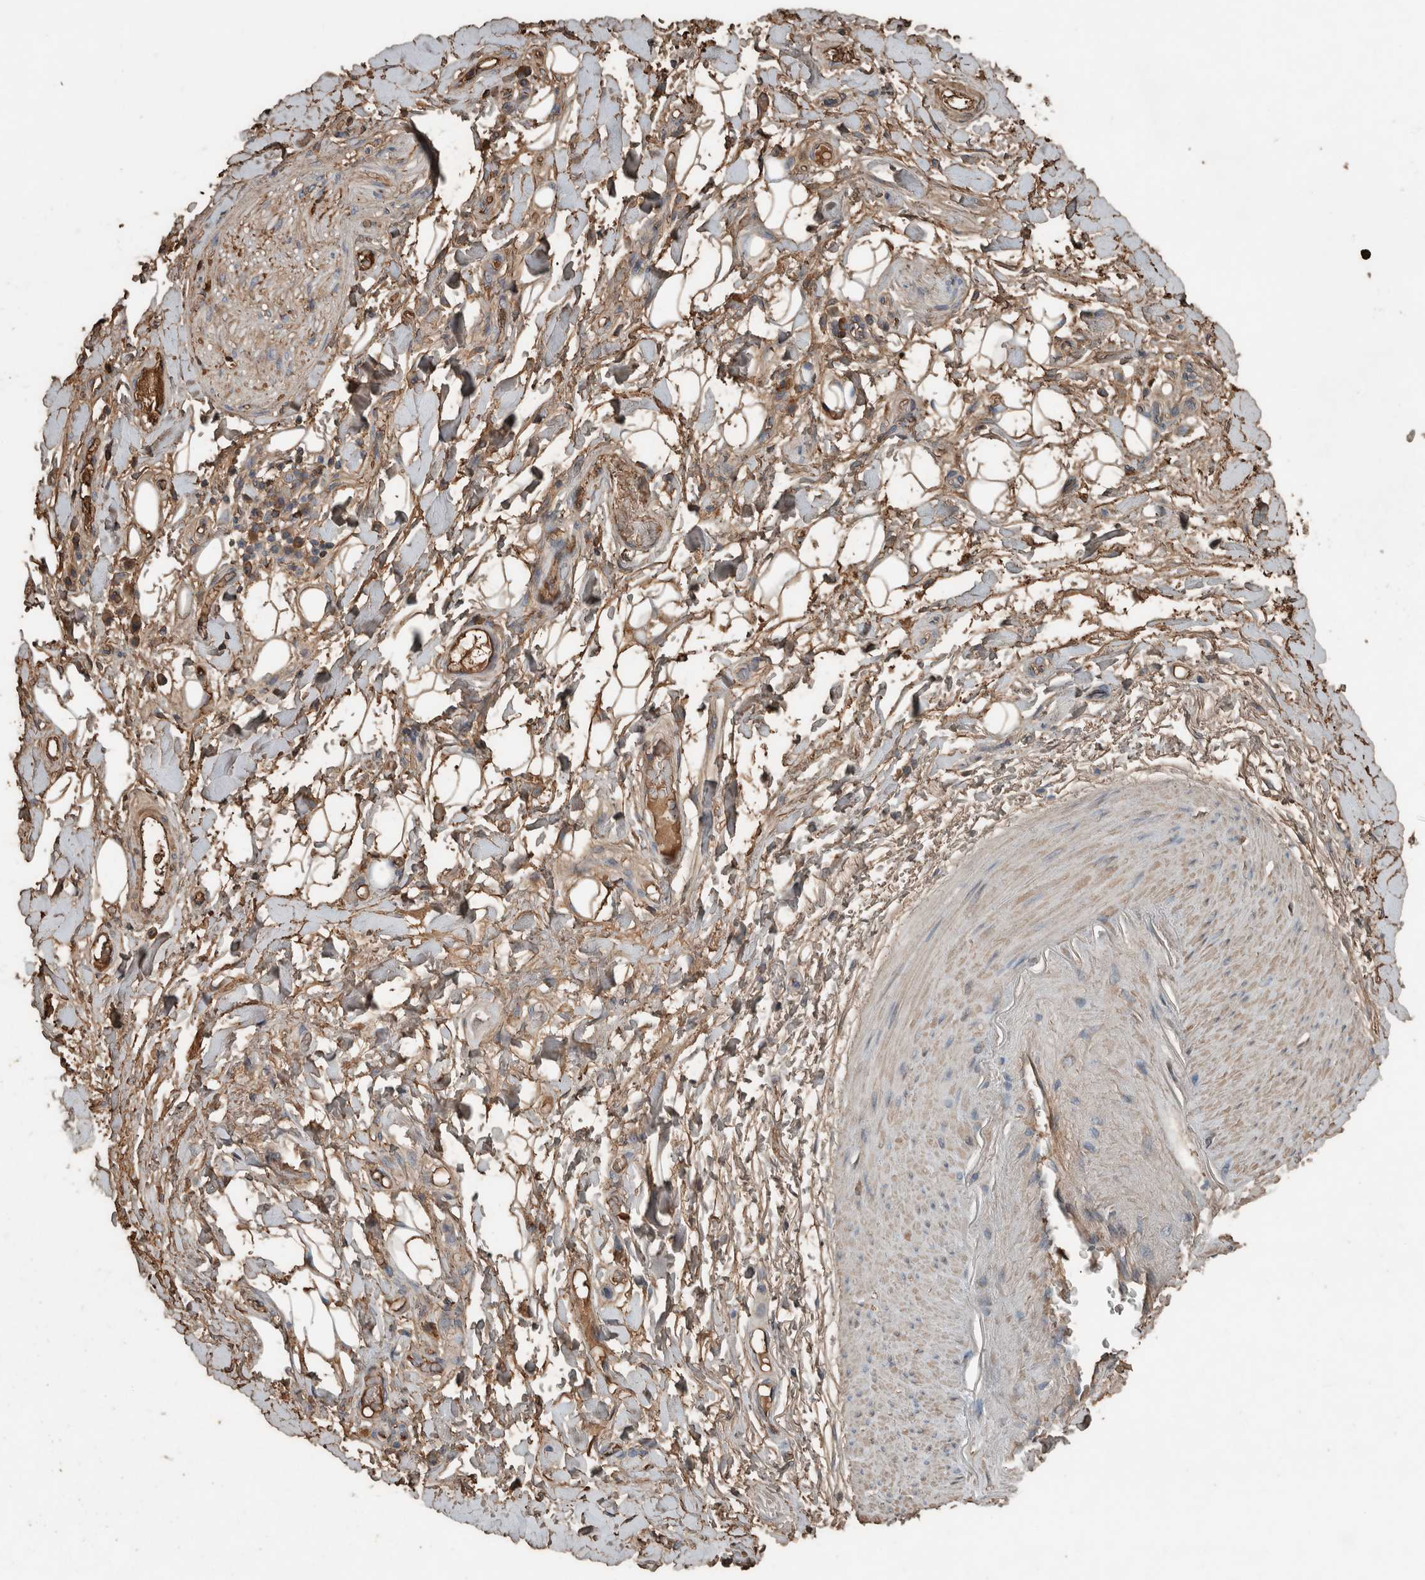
{"staining": {"intensity": "moderate", "quantity": ">75%", "location": "cytoplasmic/membranous"}, "tissue": "adipose tissue", "cell_type": "Adipocytes", "image_type": "normal", "snomed": [{"axis": "morphology", "description": "Normal tissue, NOS"}, {"axis": "morphology", "description": "Adenocarcinoma, NOS"}, {"axis": "topography", "description": "Esophagus"}], "caption": "This photomicrograph displays immunohistochemistry (IHC) staining of normal human adipose tissue, with medium moderate cytoplasmic/membranous positivity in approximately >75% of adipocytes.", "gene": "USP34", "patient": {"sex": "male", "age": 62}}